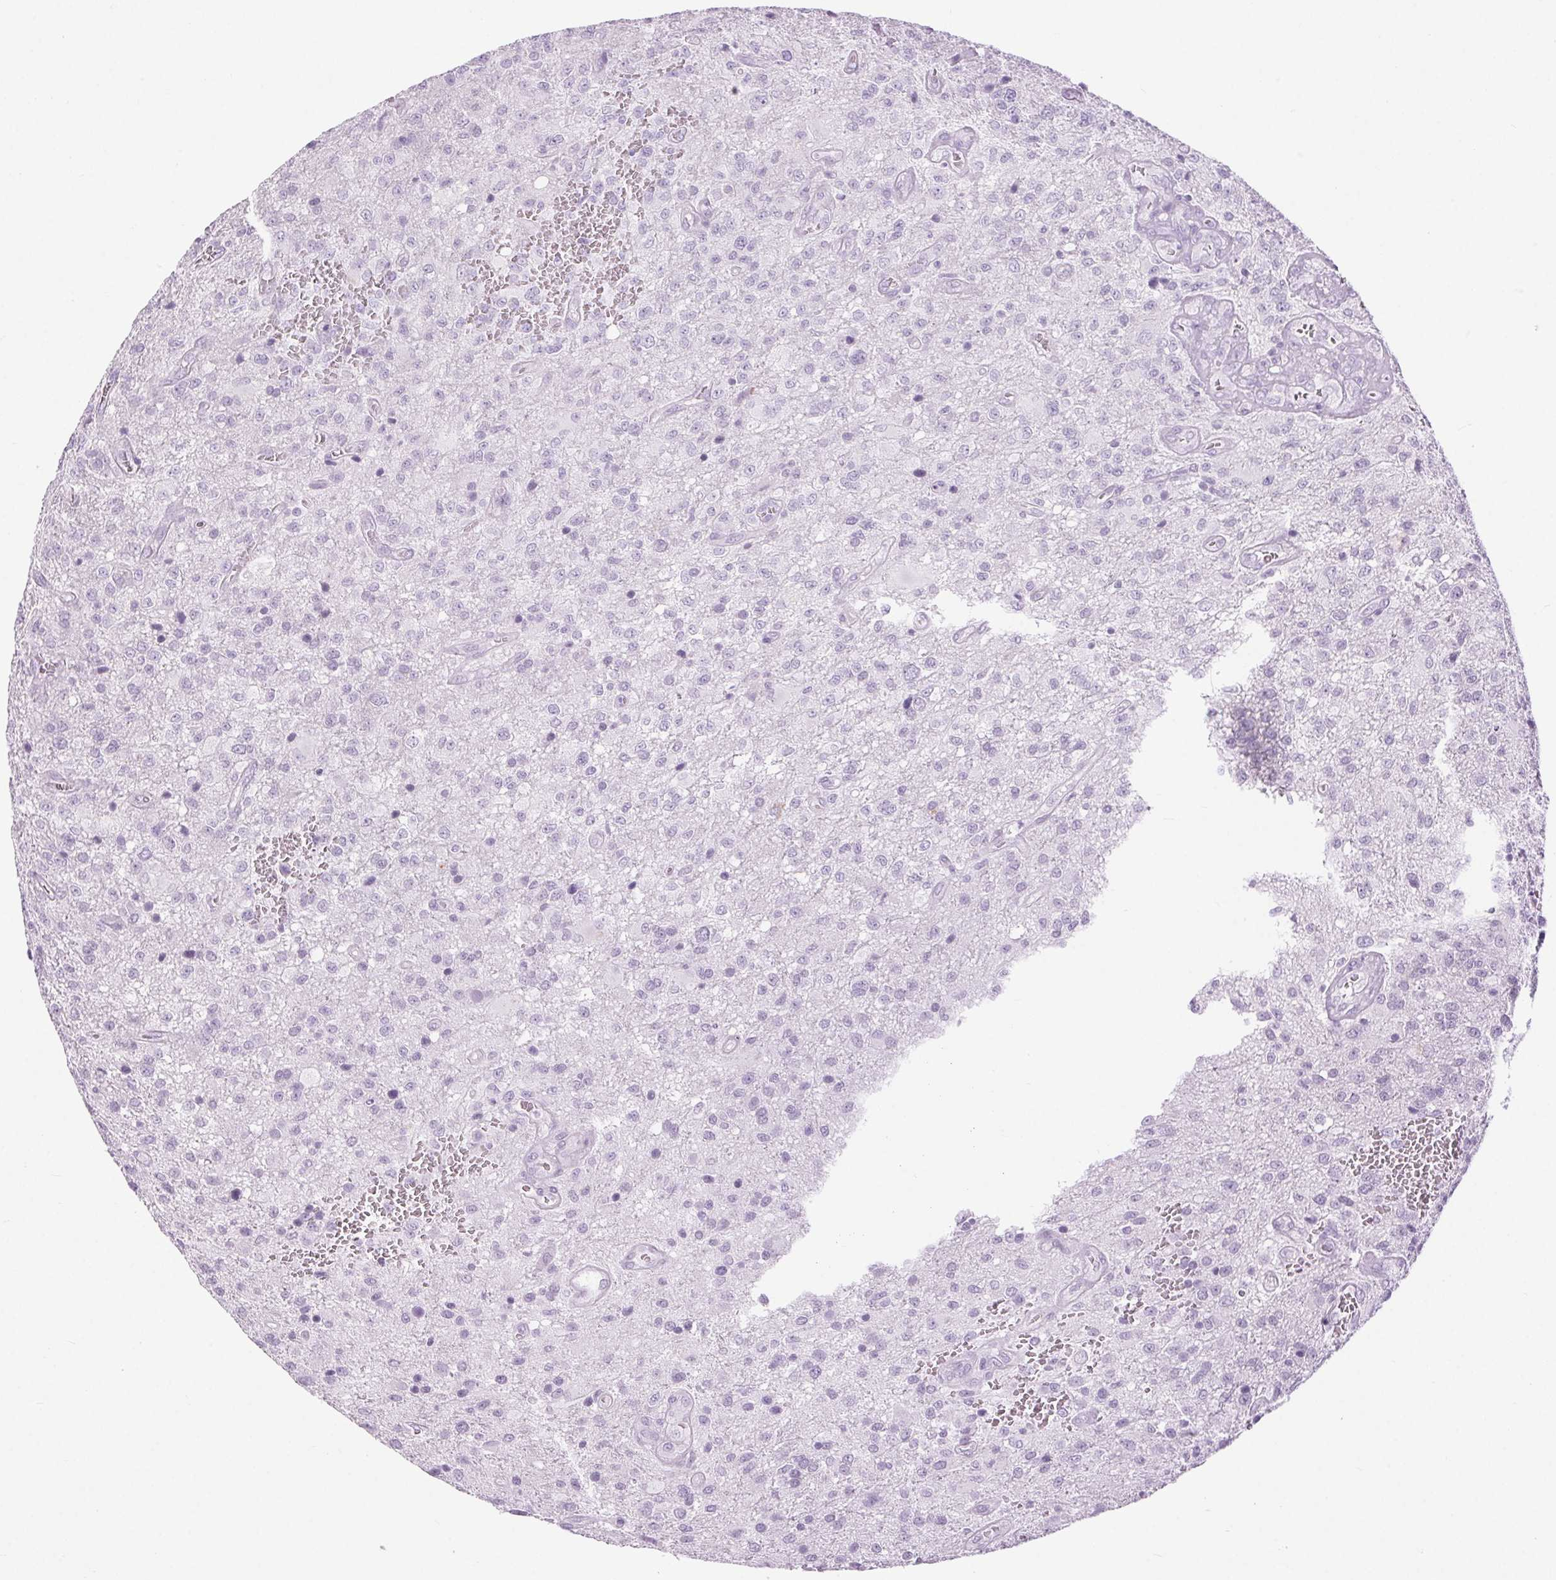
{"staining": {"intensity": "negative", "quantity": "none", "location": "none"}, "tissue": "glioma", "cell_type": "Tumor cells", "image_type": "cancer", "snomed": [{"axis": "morphology", "description": "Glioma, malignant, Low grade"}, {"axis": "topography", "description": "Brain"}], "caption": "Immunohistochemical staining of human malignant glioma (low-grade) demonstrates no significant positivity in tumor cells.", "gene": "BEND2", "patient": {"sex": "male", "age": 66}}